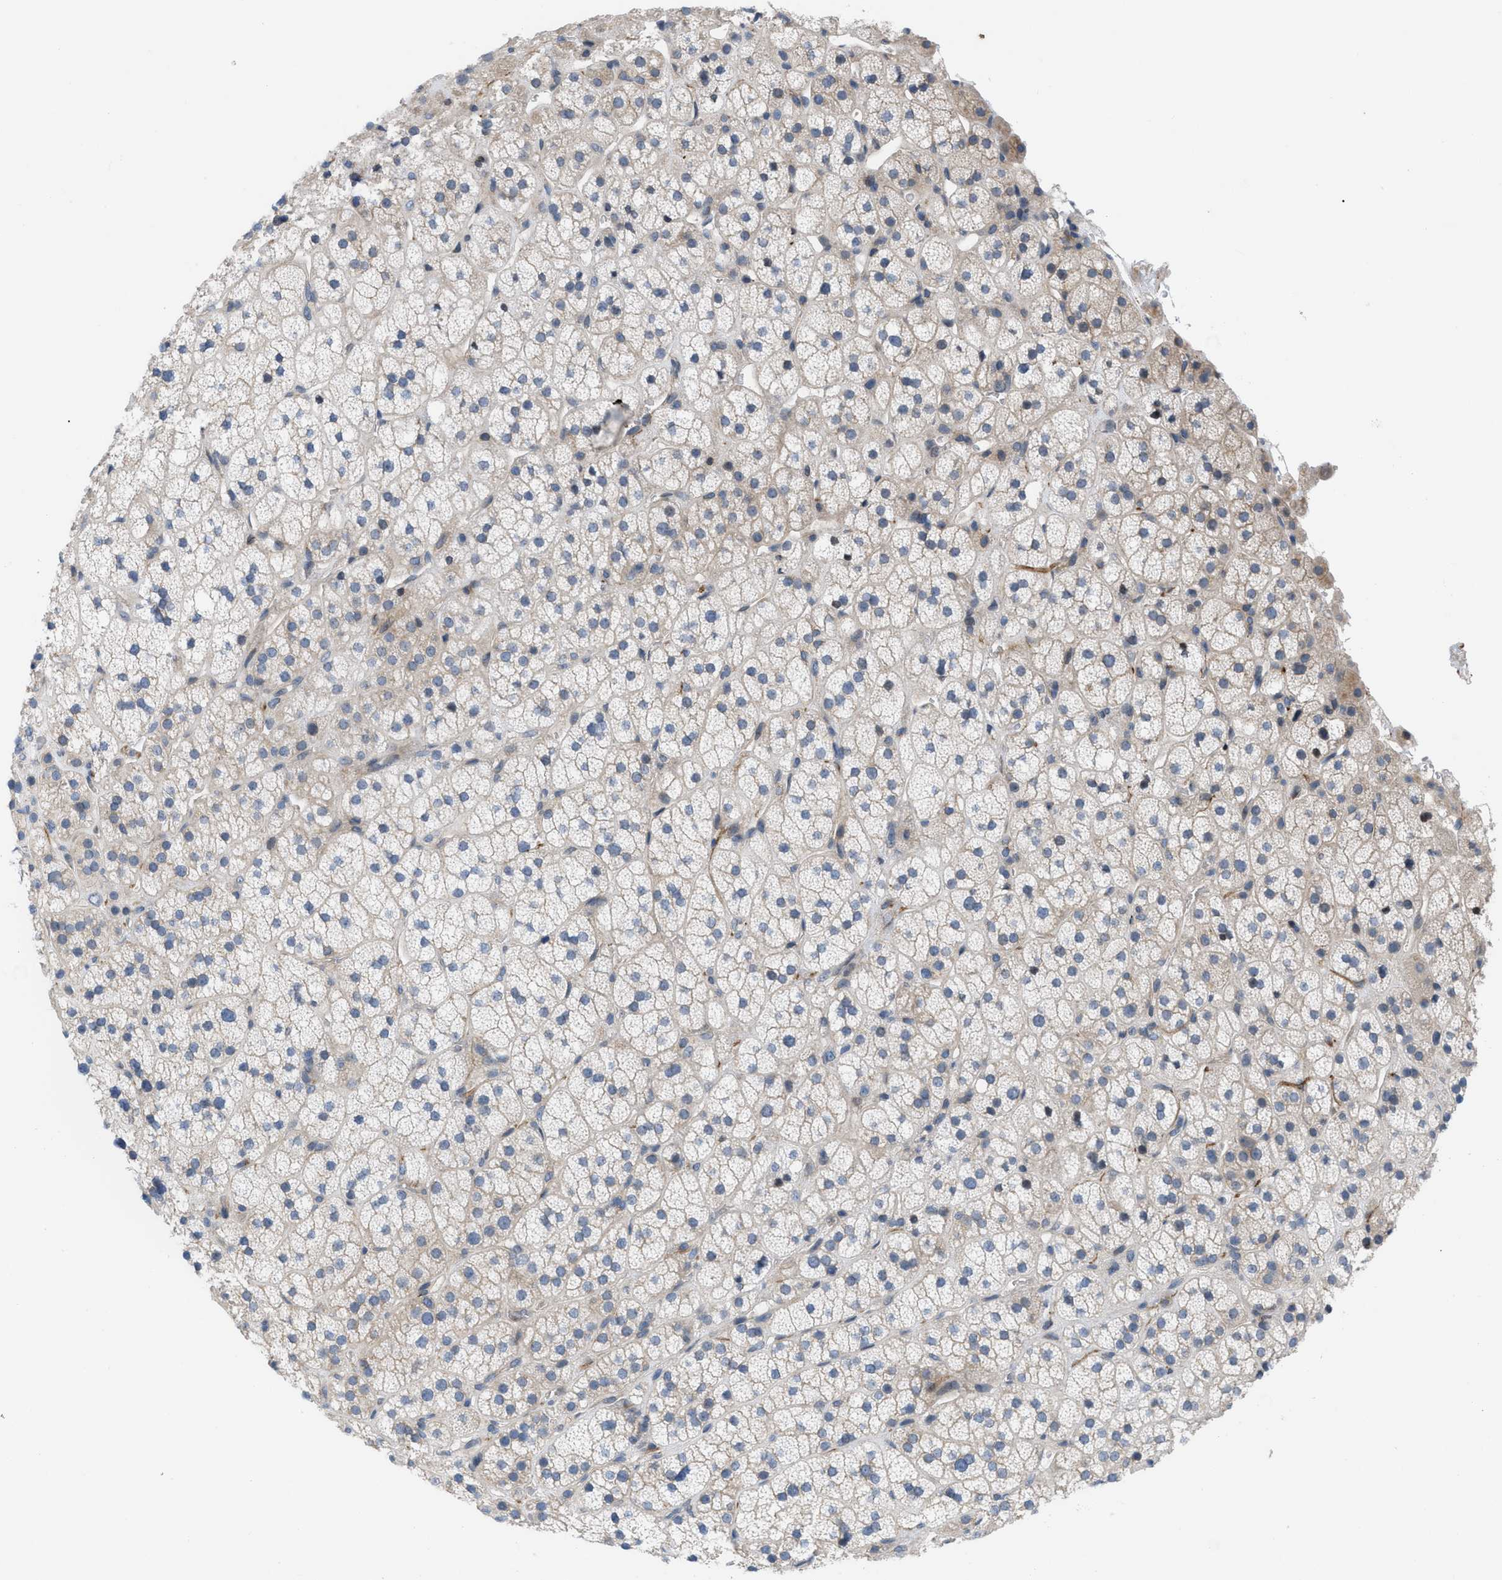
{"staining": {"intensity": "weak", "quantity": "<25%", "location": "cytoplasmic/membranous"}, "tissue": "adrenal gland", "cell_type": "Glandular cells", "image_type": "normal", "snomed": [{"axis": "morphology", "description": "Normal tissue, NOS"}, {"axis": "topography", "description": "Adrenal gland"}], "caption": "This is a histopathology image of IHC staining of unremarkable adrenal gland, which shows no staining in glandular cells.", "gene": "NDEL1", "patient": {"sex": "male", "age": 56}}